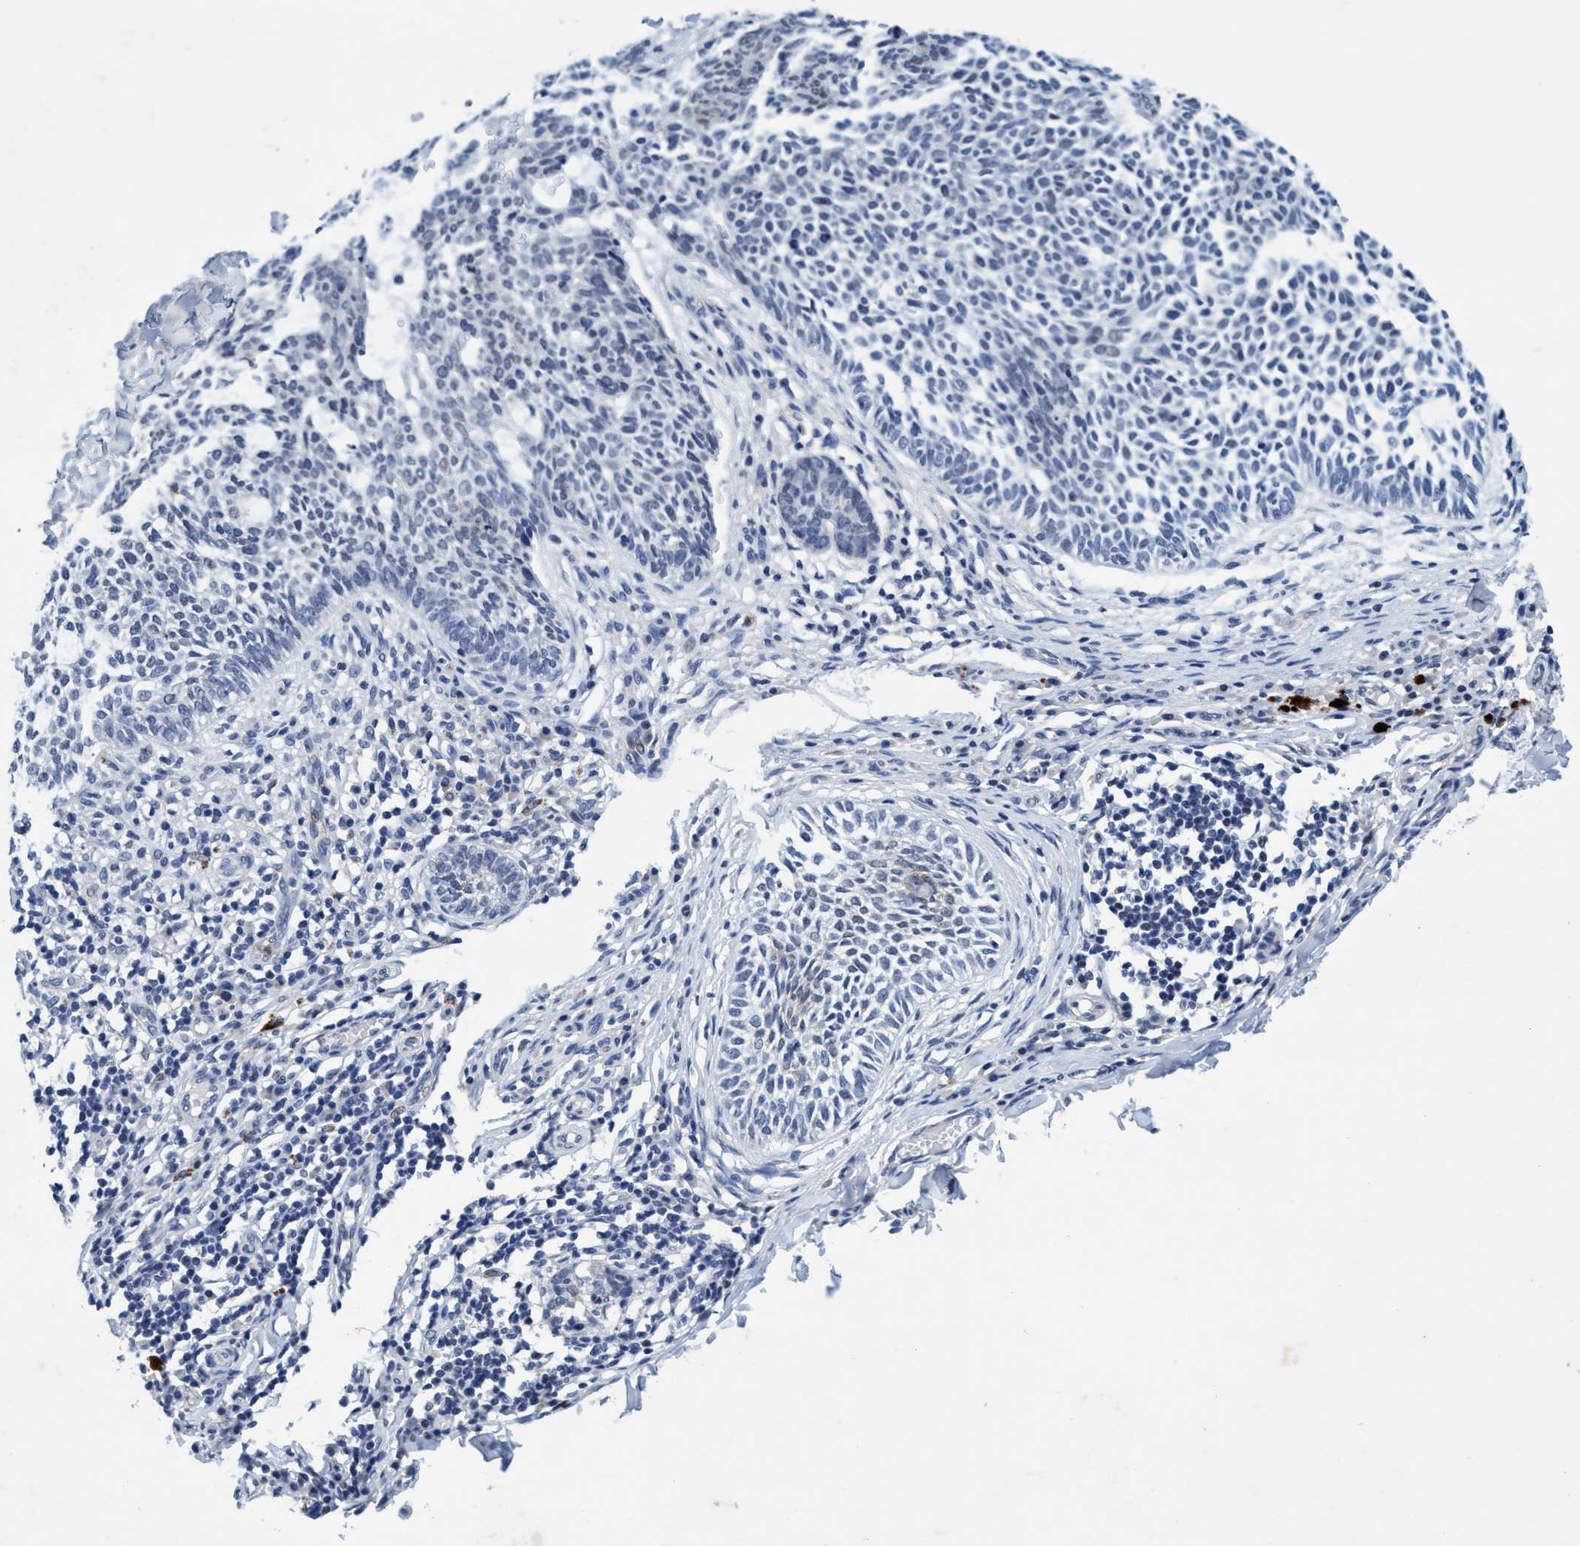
{"staining": {"intensity": "negative", "quantity": "none", "location": "none"}, "tissue": "skin cancer", "cell_type": "Tumor cells", "image_type": "cancer", "snomed": [{"axis": "morphology", "description": "Normal tissue, NOS"}, {"axis": "morphology", "description": "Basal cell carcinoma"}, {"axis": "topography", "description": "Skin"}], "caption": "Image shows no significant protein expression in tumor cells of skin cancer (basal cell carcinoma). (Brightfield microscopy of DAB (3,3'-diaminobenzidine) immunohistochemistry at high magnification).", "gene": "GRB14", "patient": {"sex": "male", "age": 87}}